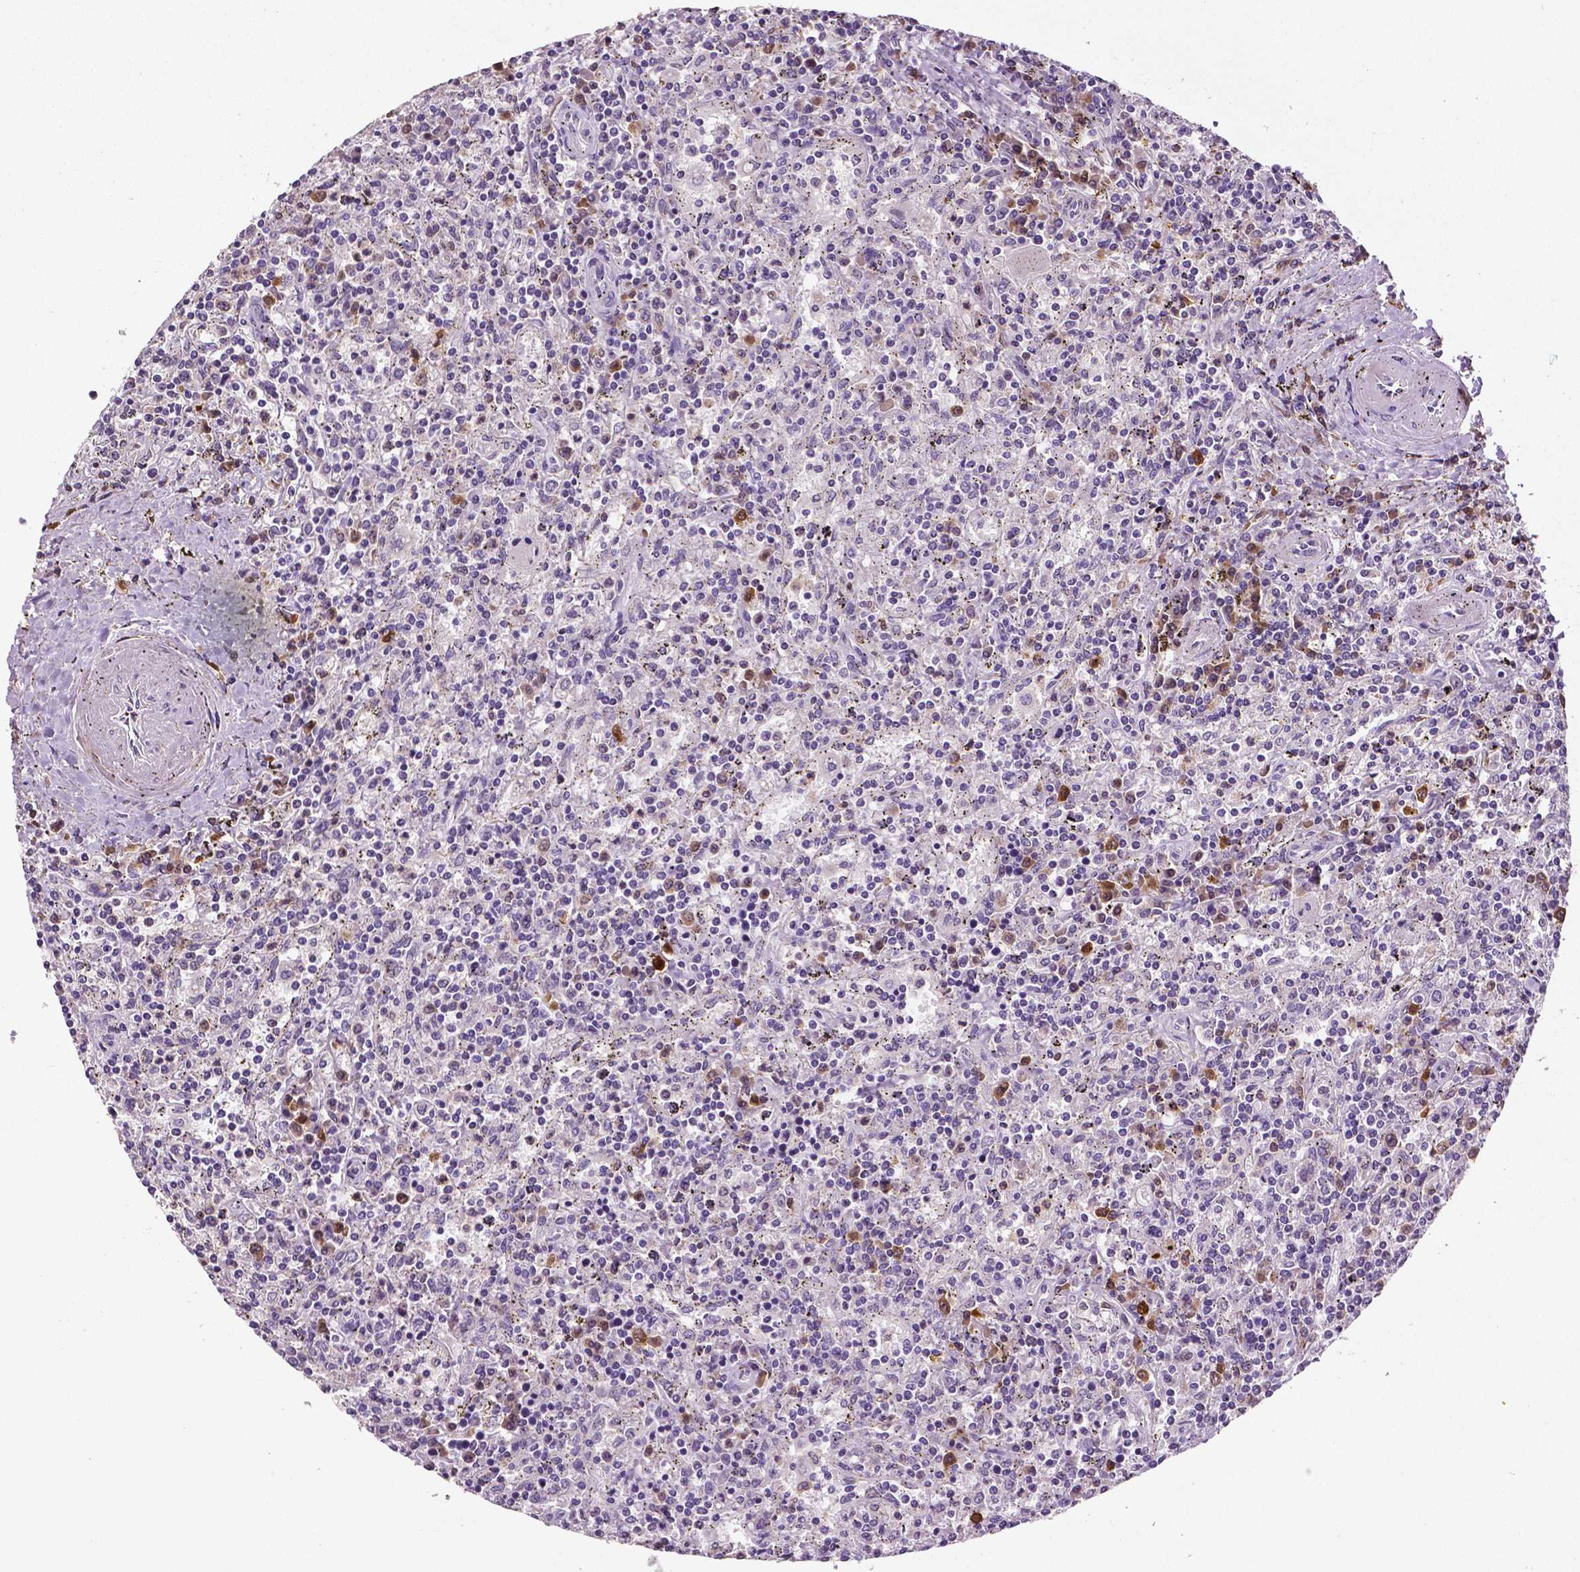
{"staining": {"intensity": "negative", "quantity": "none", "location": "none"}, "tissue": "lymphoma", "cell_type": "Tumor cells", "image_type": "cancer", "snomed": [{"axis": "morphology", "description": "Malignant lymphoma, non-Hodgkin's type, Low grade"}, {"axis": "topography", "description": "Spleen"}], "caption": "Immunohistochemical staining of lymphoma reveals no significant expression in tumor cells.", "gene": "PHGDH", "patient": {"sex": "male", "age": 62}}